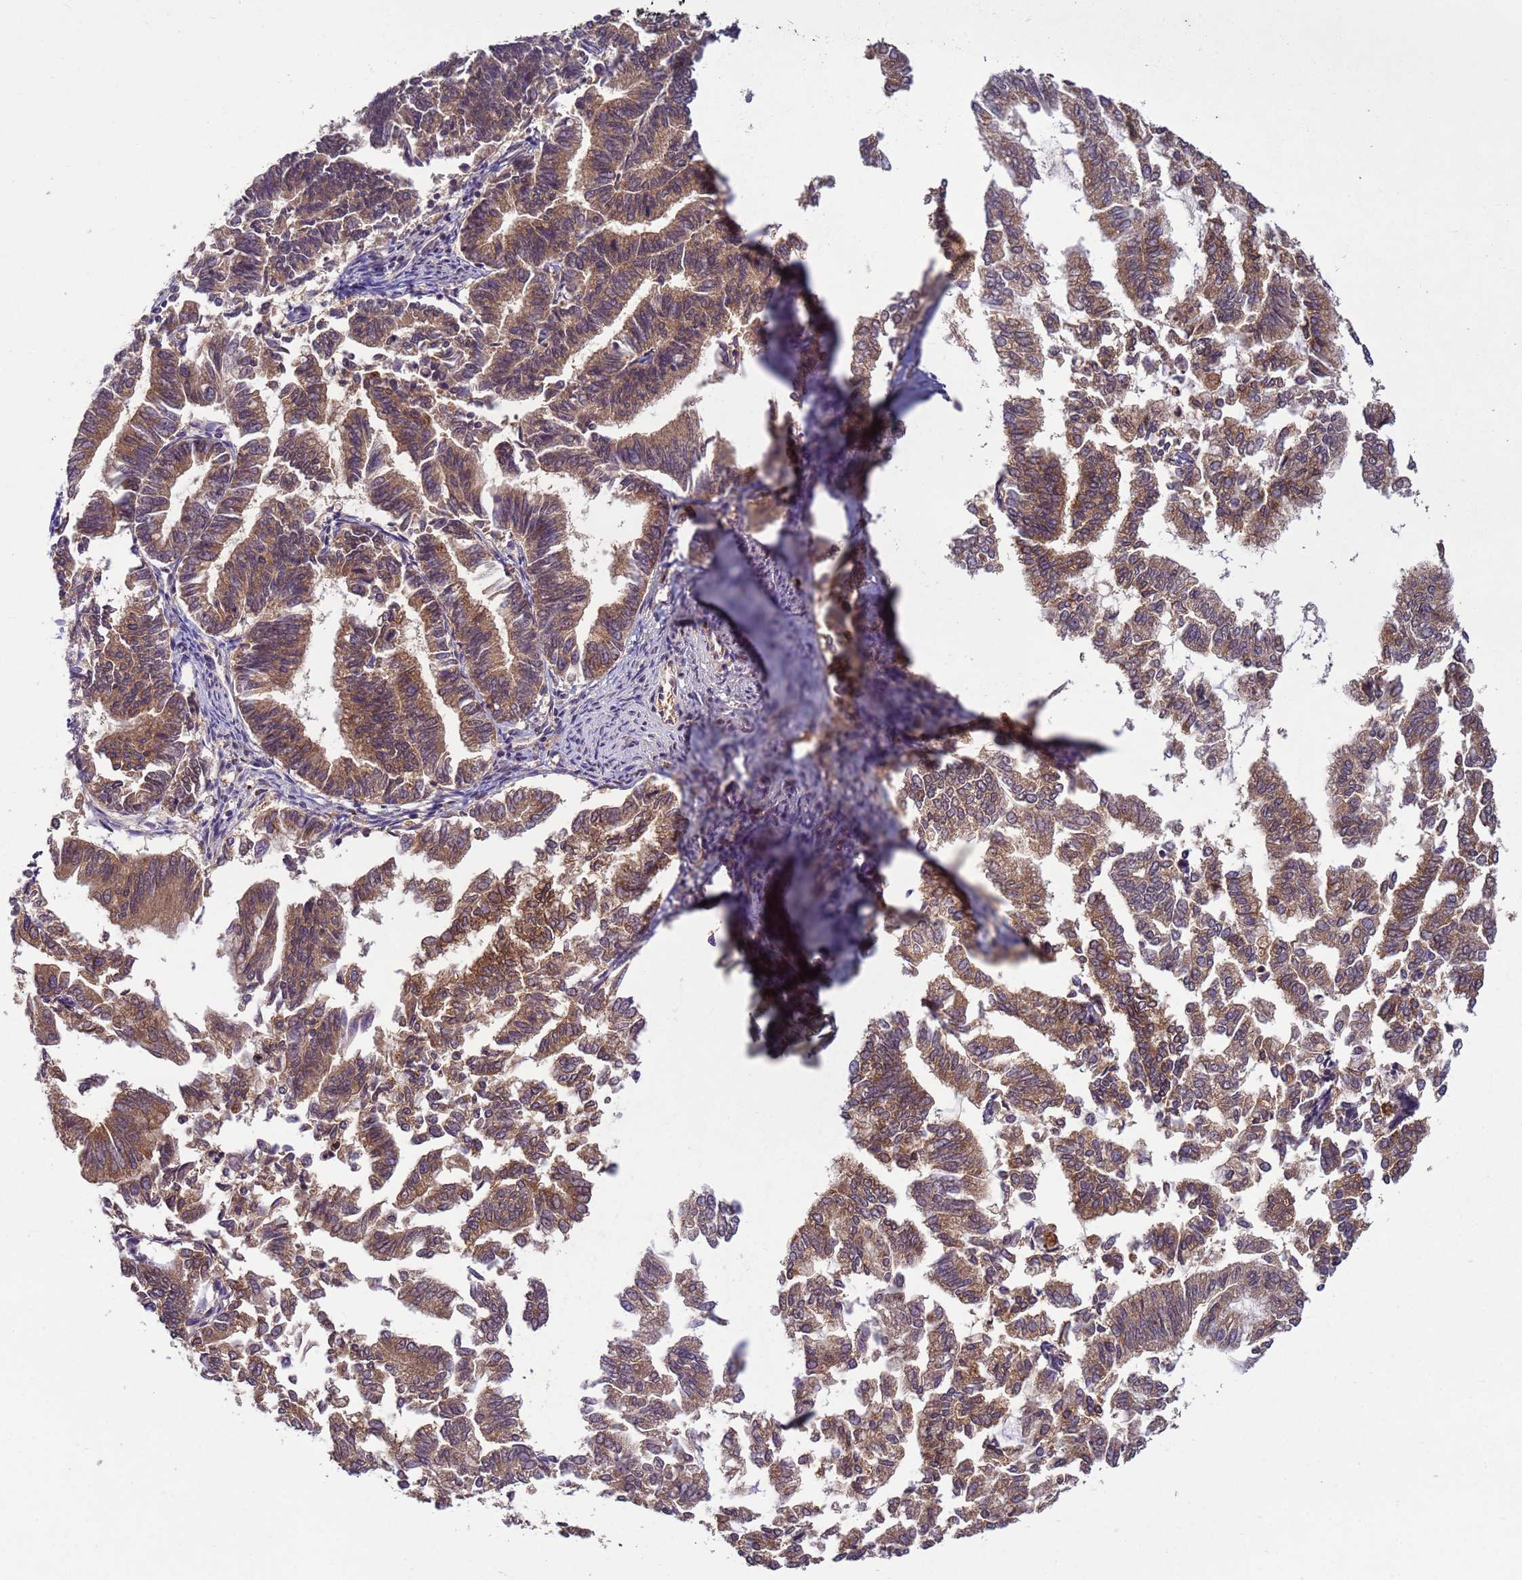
{"staining": {"intensity": "moderate", "quantity": ">75%", "location": "cytoplasmic/membranous,nuclear"}, "tissue": "endometrial cancer", "cell_type": "Tumor cells", "image_type": "cancer", "snomed": [{"axis": "morphology", "description": "Adenocarcinoma, NOS"}, {"axis": "topography", "description": "Endometrium"}], "caption": "The image shows a brown stain indicating the presence of a protein in the cytoplasmic/membranous and nuclear of tumor cells in endometrial cancer.", "gene": "NPEPPS", "patient": {"sex": "female", "age": 79}}